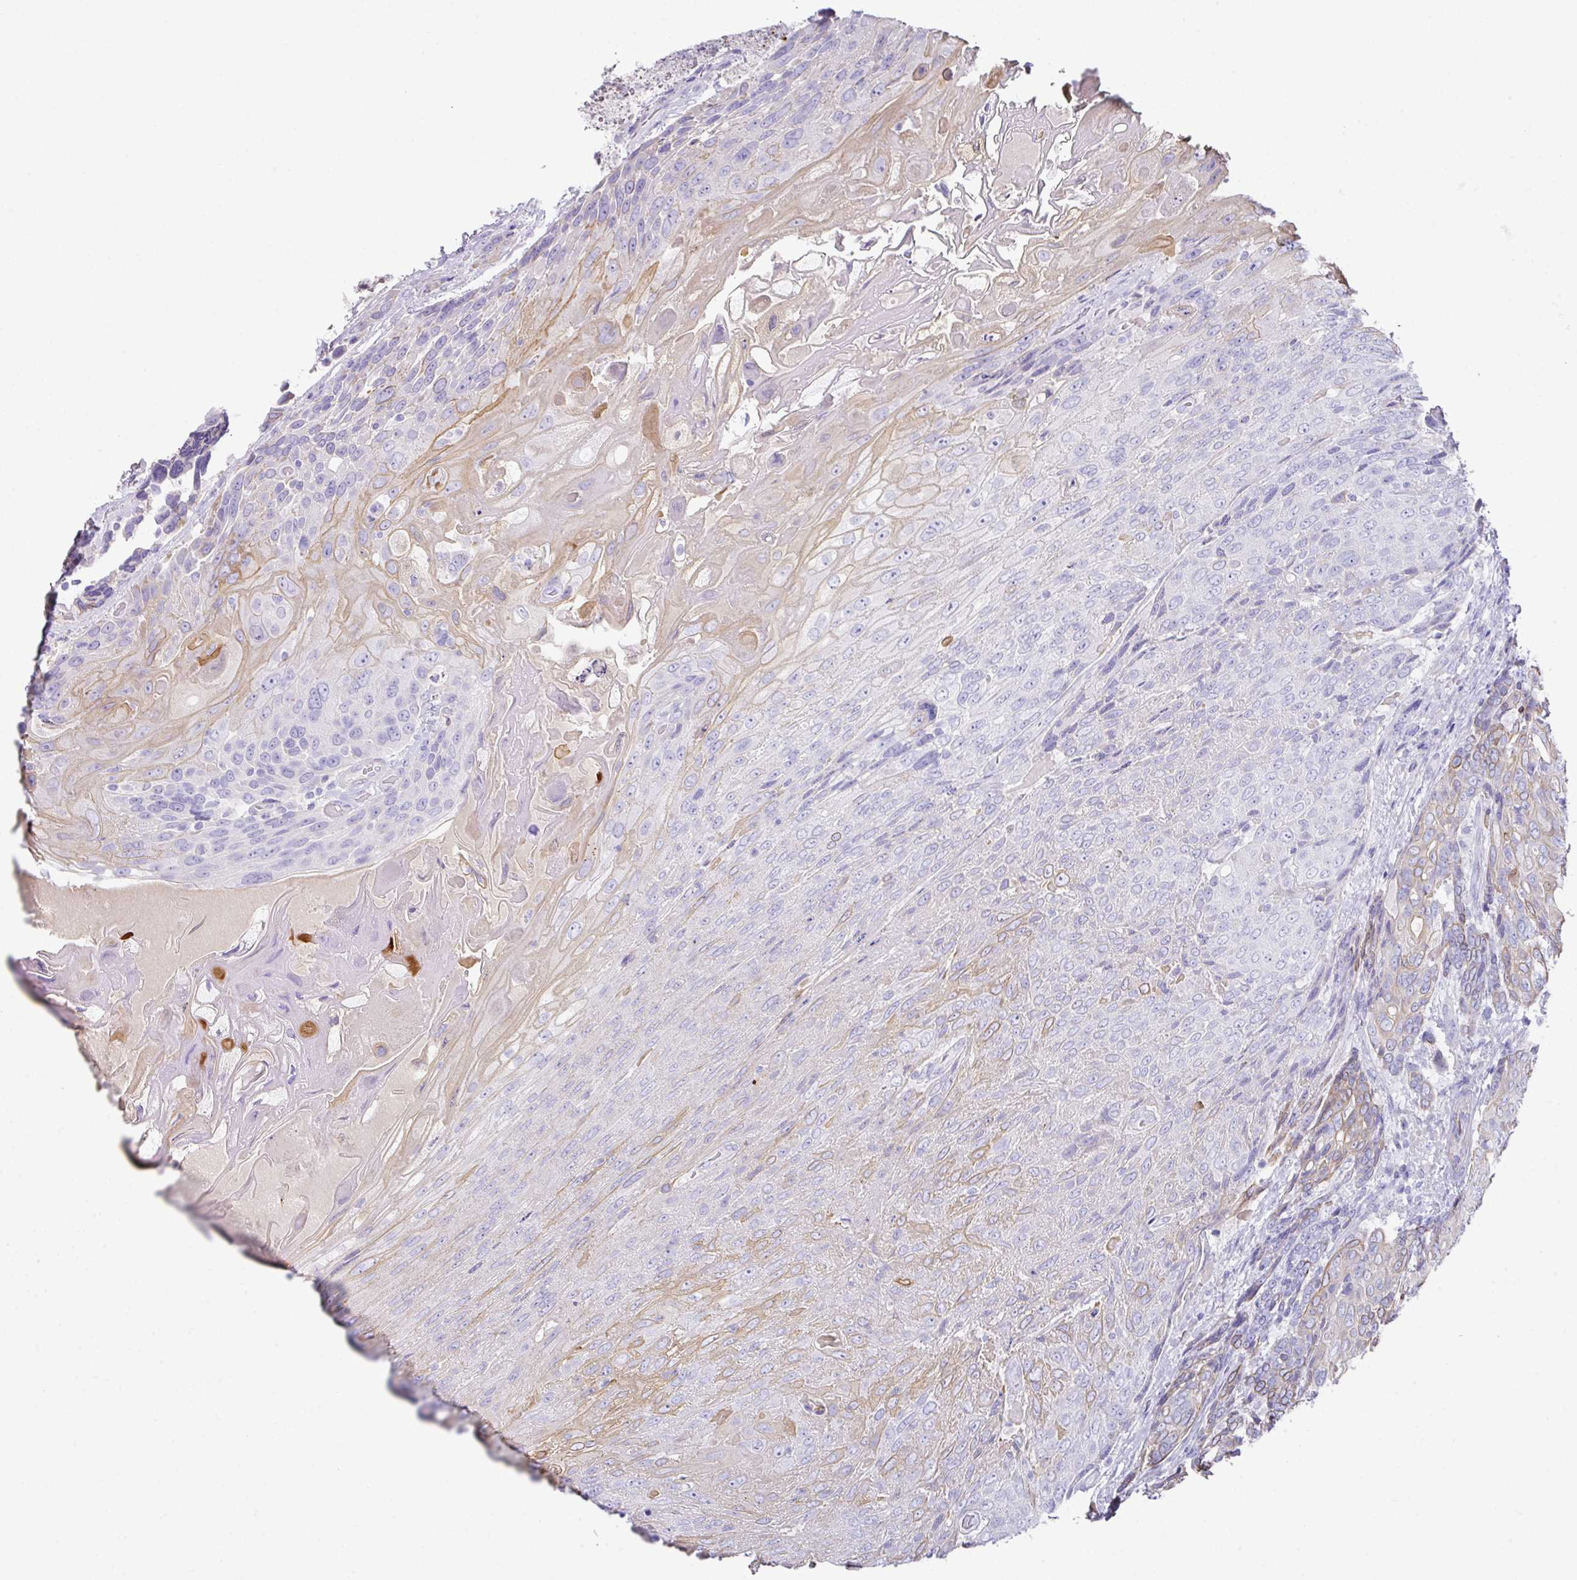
{"staining": {"intensity": "moderate", "quantity": "<25%", "location": "cytoplasmic/membranous"}, "tissue": "urothelial cancer", "cell_type": "Tumor cells", "image_type": "cancer", "snomed": [{"axis": "morphology", "description": "Urothelial carcinoma, High grade"}, {"axis": "topography", "description": "Urinary bladder"}], "caption": "DAB immunohistochemical staining of human urothelial cancer reveals moderate cytoplasmic/membranous protein positivity in approximately <25% of tumor cells.", "gene": "TARM1", "patient": {"sex": "female", "age": 70}}